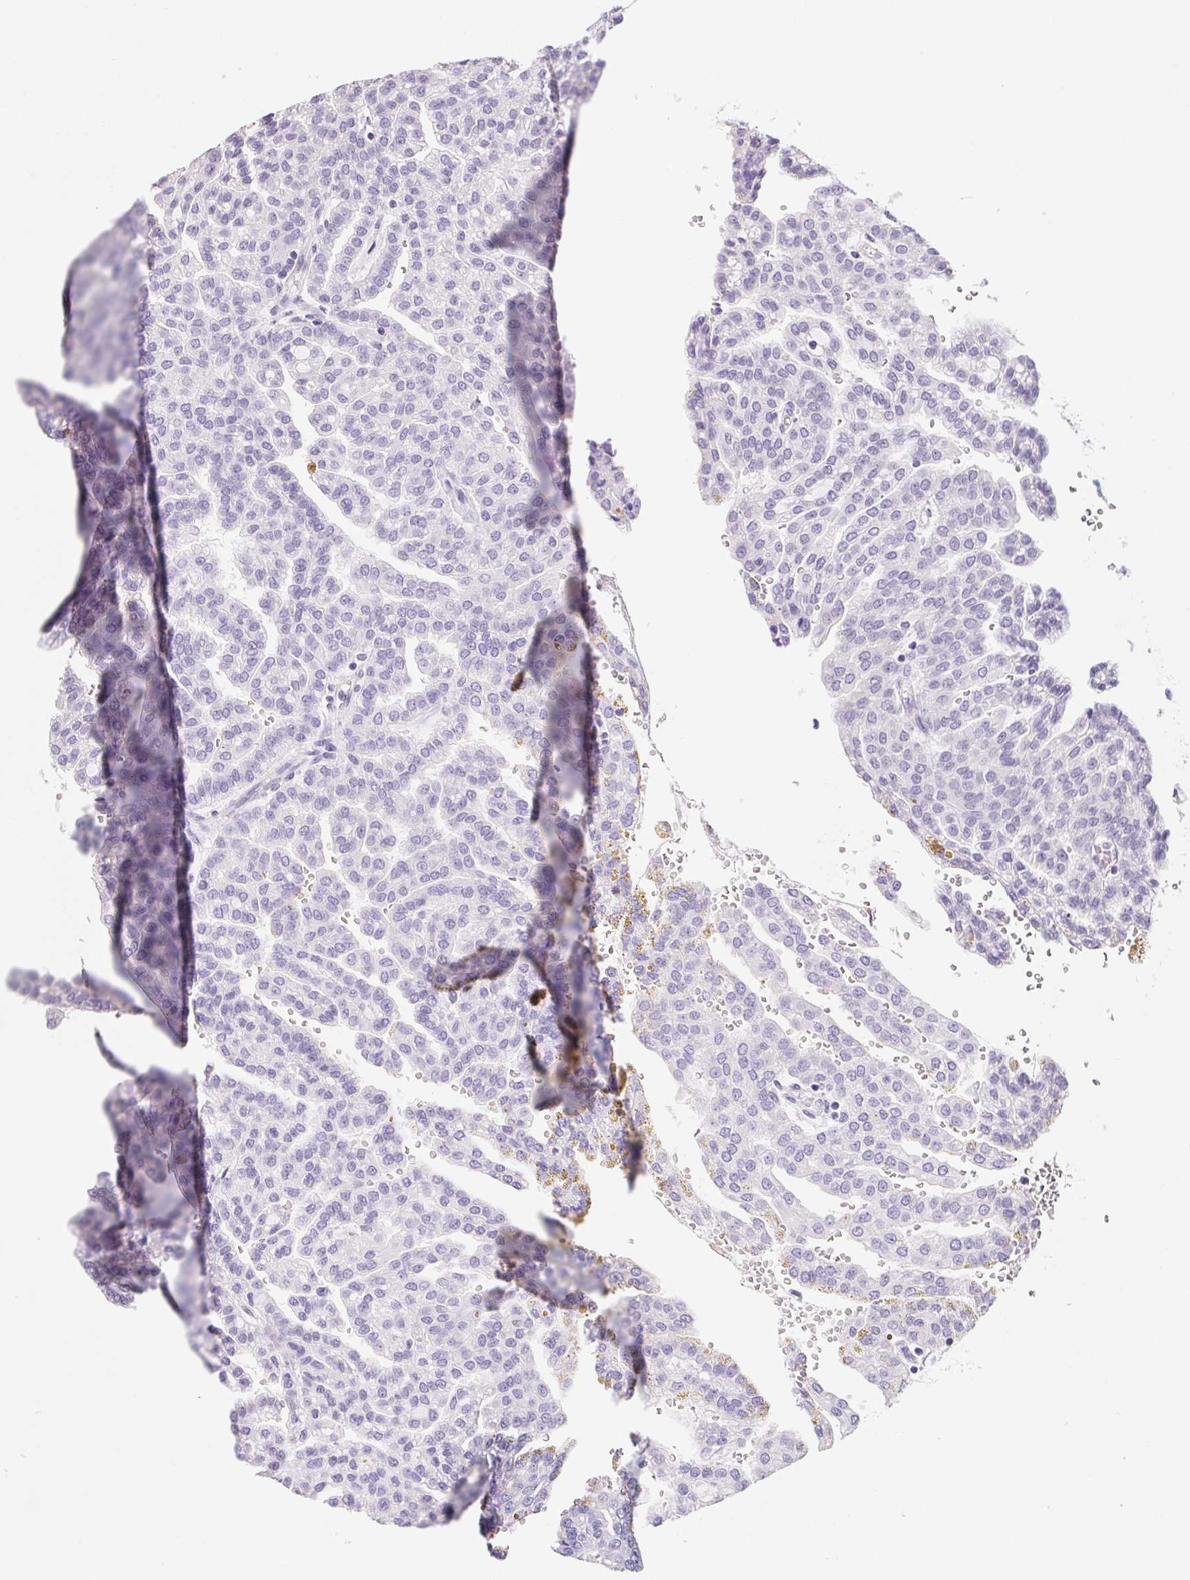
{"staining": {"intensity": "negative", "quantity": "none", "location": "none"}, "tissue": "renal cancer", "cell_type": "Tumor cells", "image_type": "cancer", "snomed": [{"axis": "morphology", "description": "Adenocarcinoma, NOS"}, {"axis": "topography", "description": "Kidney"}], "caption": "Immunohistochemistry (IHC) histopathology image of neoplastic tissue: renal cancer (adenocarcinoma) stained with DAB (3,3'-diaminobenzidine) exhibits no significant protein positivity in tumor cells.", "gene": "AQP5", "patient": {"sex": "male", "age": 63}}